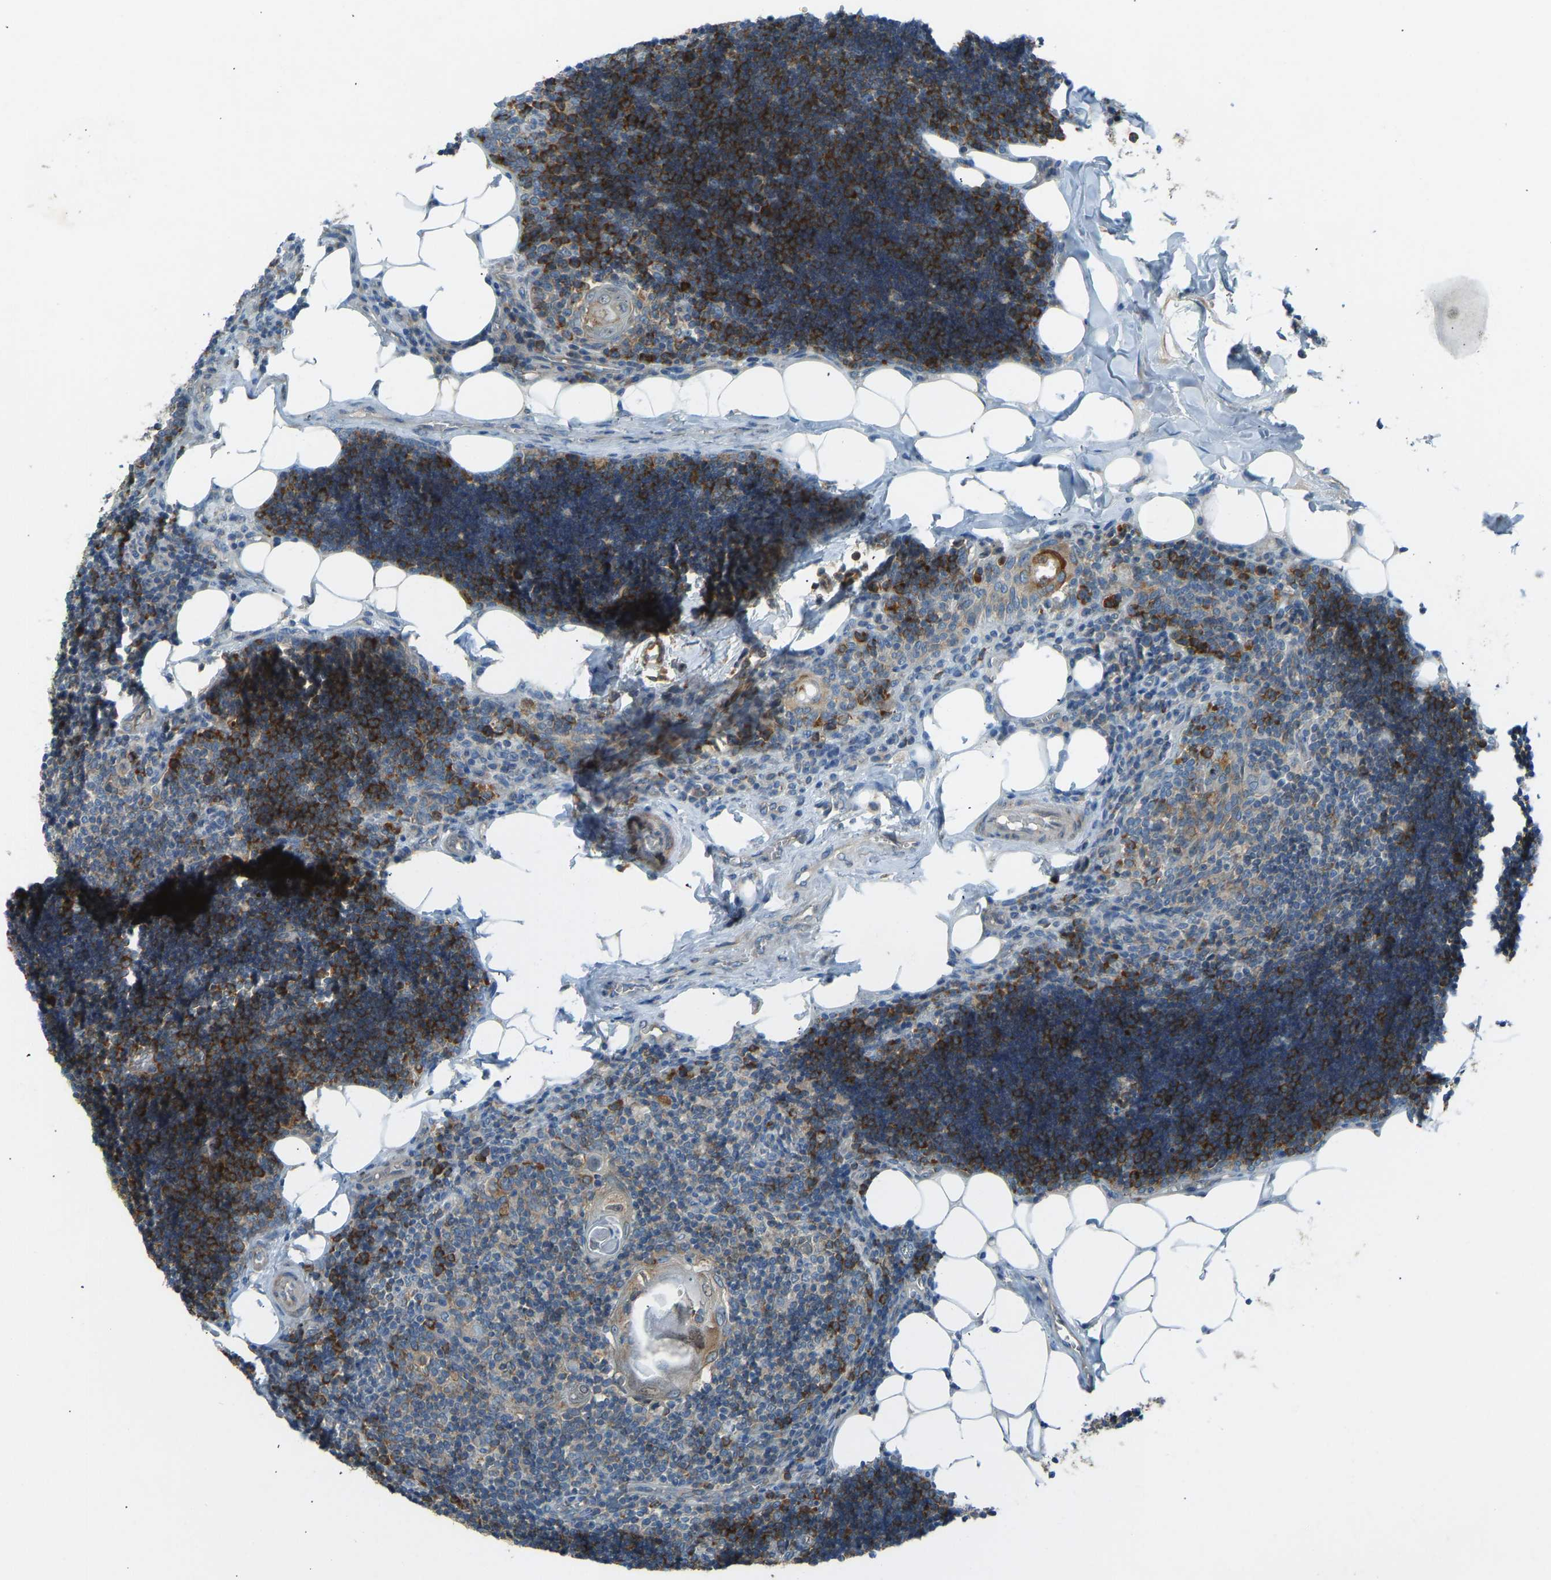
{"staining": {"intensity": "moderate", "quantity": ">75%", "location": "cytoplasmic/membranous"}, "tissue": "lymph node", "cell_type": "Germinal center cells", "image_type": "normal", "snomed": [{"axis": "morphology", "description": "Normal tissue, NOS"}, {"axis": "topography", "description": "Lymph node"}], "caption": "A medium amount of moderate cytoplasmic/membranous positivity is identified in approximately >75% of germinal center cells in normal lymph node.", "gene": "STAU2", "patient": {"sex": "male", "age": 33}}